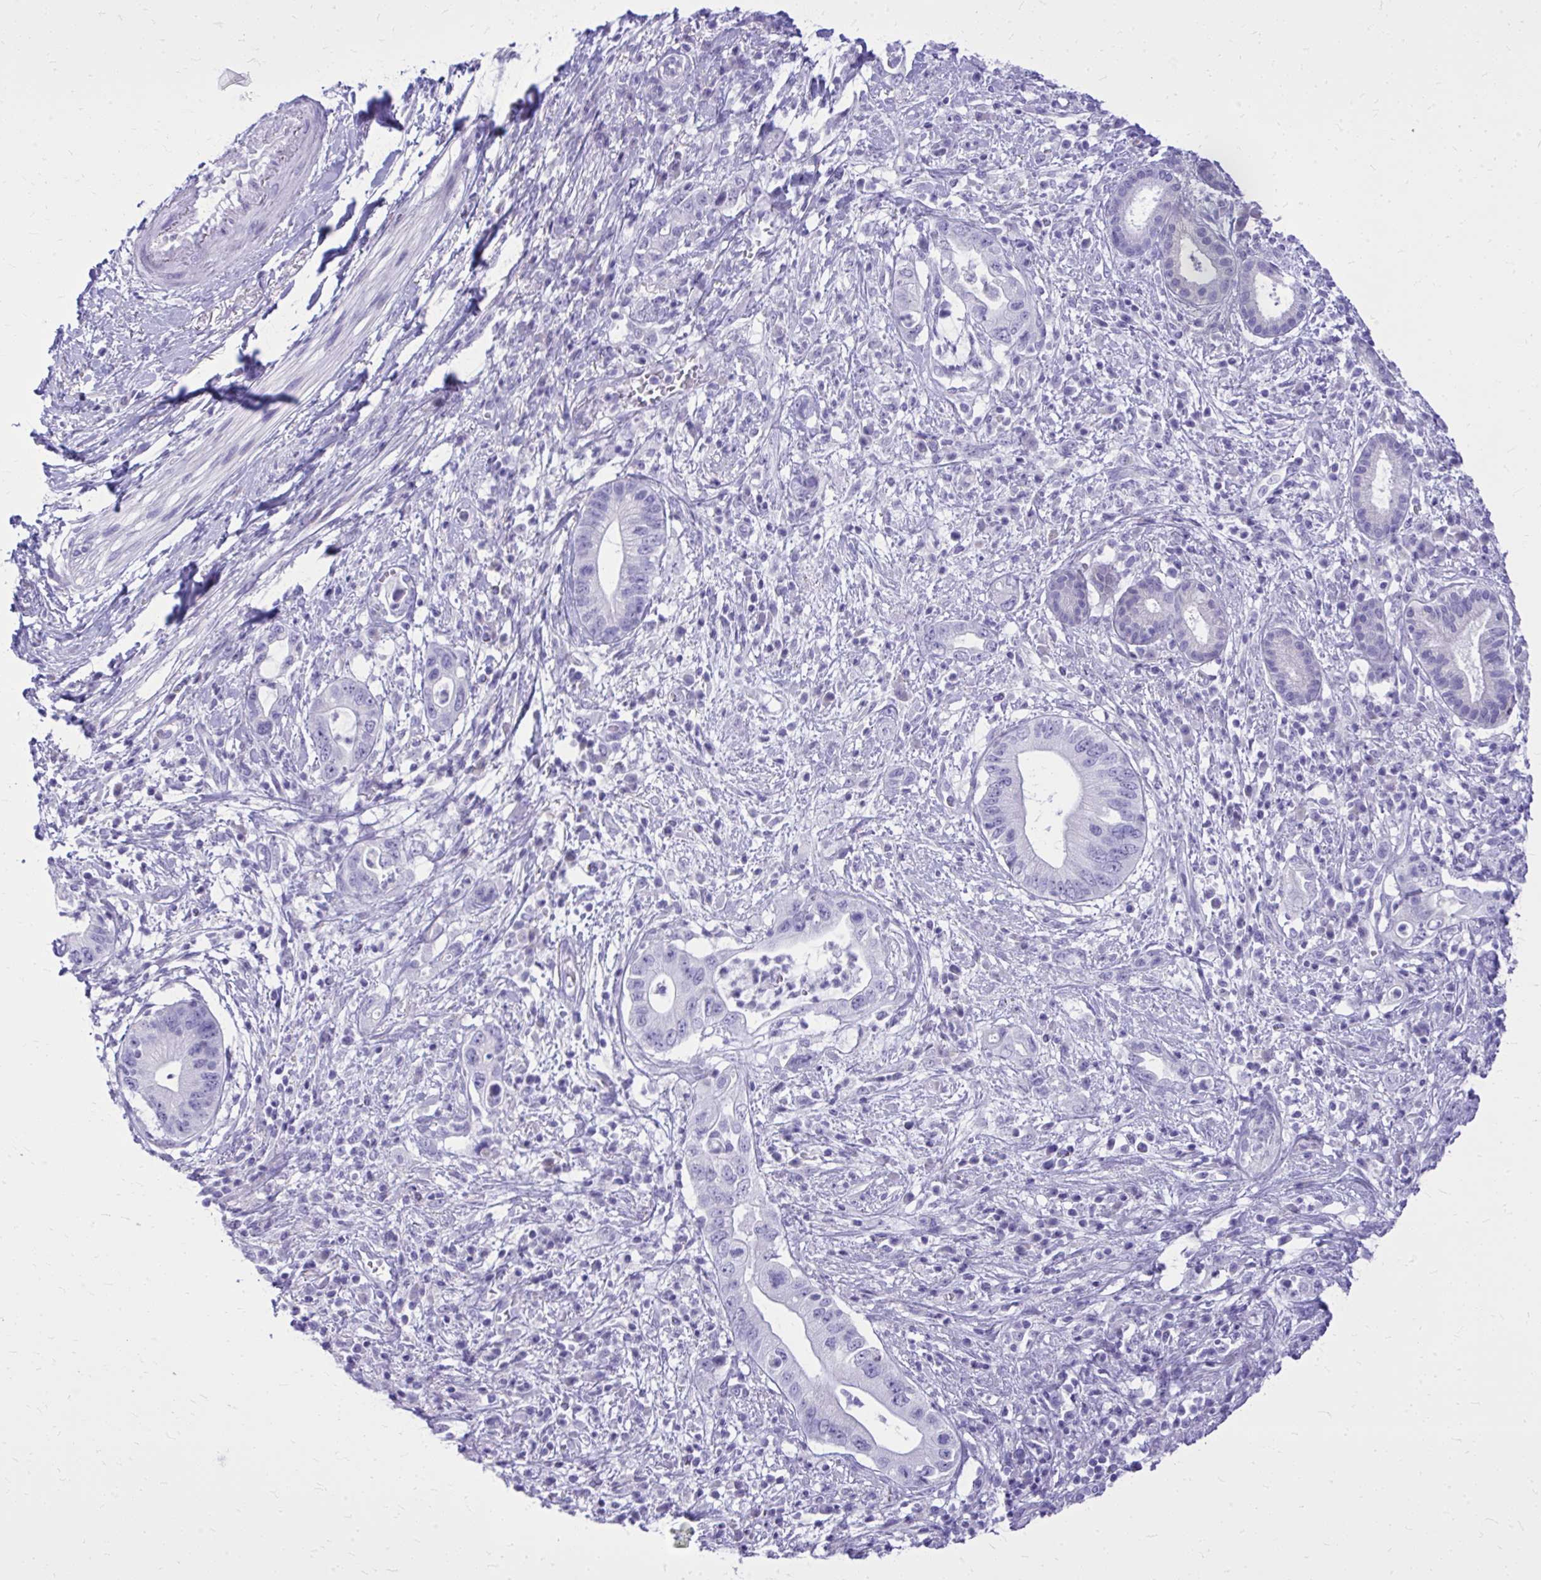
{"staining": {"intensity": "negative", "quantity": "none", "location": "none"}, "tissue": "pancreatic cancer", "cell_type": "Tumor cells", "image_type": "cancer", "snomed": [{"axis": "morphology", "description": "Adenocarcinoma, NOS"}, {"axis": "topography", "description": "Pancreas"}], "caption": "High magnification brightfield microscopy of pancreatic cancer (adenocarcinoma) stained with DAB (3,3'-diaminobenzidine) (brown) and counterstained with hematoxylin (blue): tumor cells show no significant staining.", "gene": "BCL6B", "patient": {"sex": "female", "age": 72}}